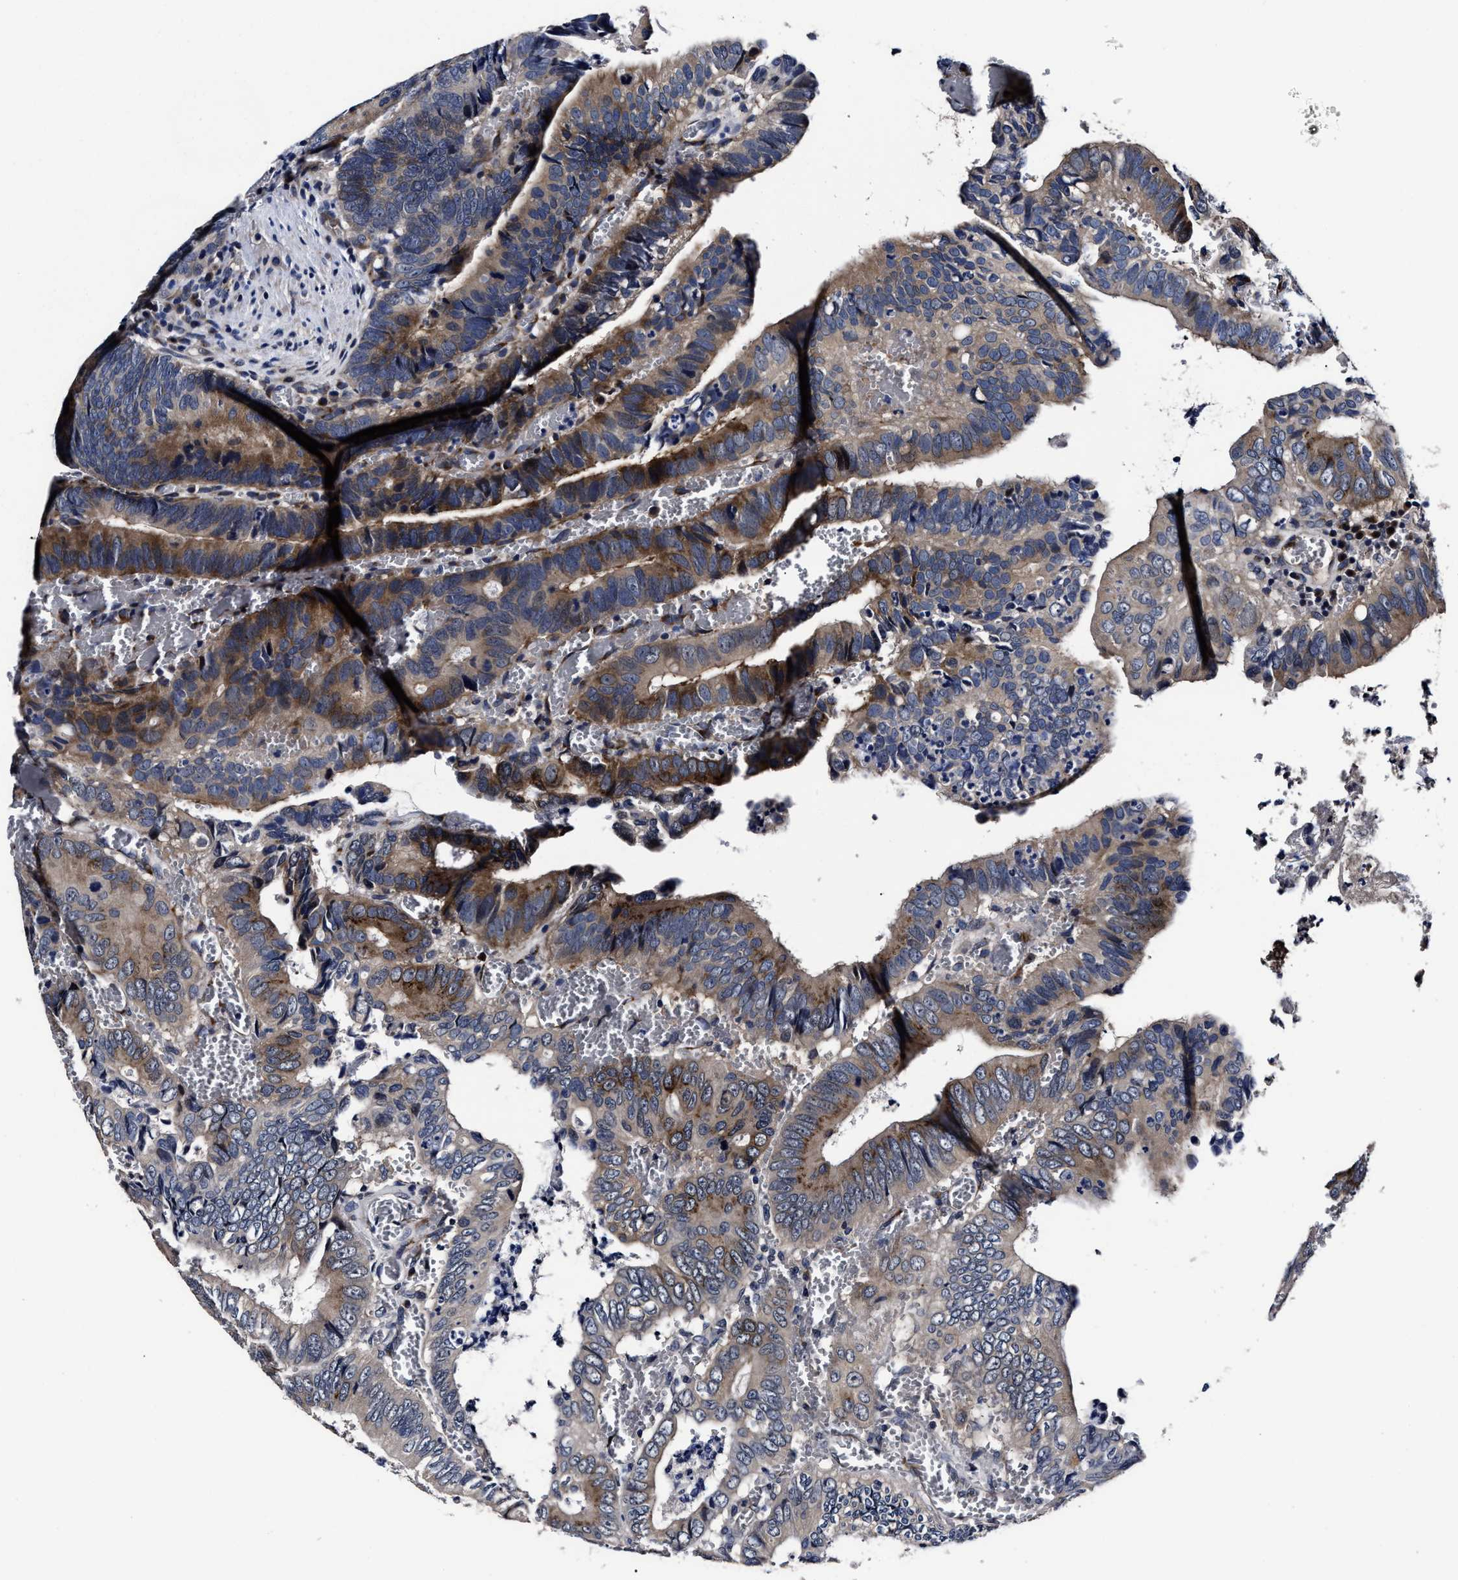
{"staining": {"intensity": "strong", "quantity": "25%-75%", "location": "cytoplasmic/membranous"}, "tissue": "colorectal cancer", "cell_type": "Tumor cells", "image_type": "cancer", "snomed": [{"axis": "morphology", "description": "Inflammation, NOS"}, {"axis": "morphology", "description": "Adenocarcinoma, NOS"}, {"axis": "topography", "description": "Colon"}], "caption": "Colorectal cancer (adenocarcinoma) was stained to show a protein in brown. There is high levels of strong cytoplasmic/membranous expression in approximately 25%-75% of tumor cells.", "gene": "OLFML2A", "patient": {"sex": "male", "age": 72}}